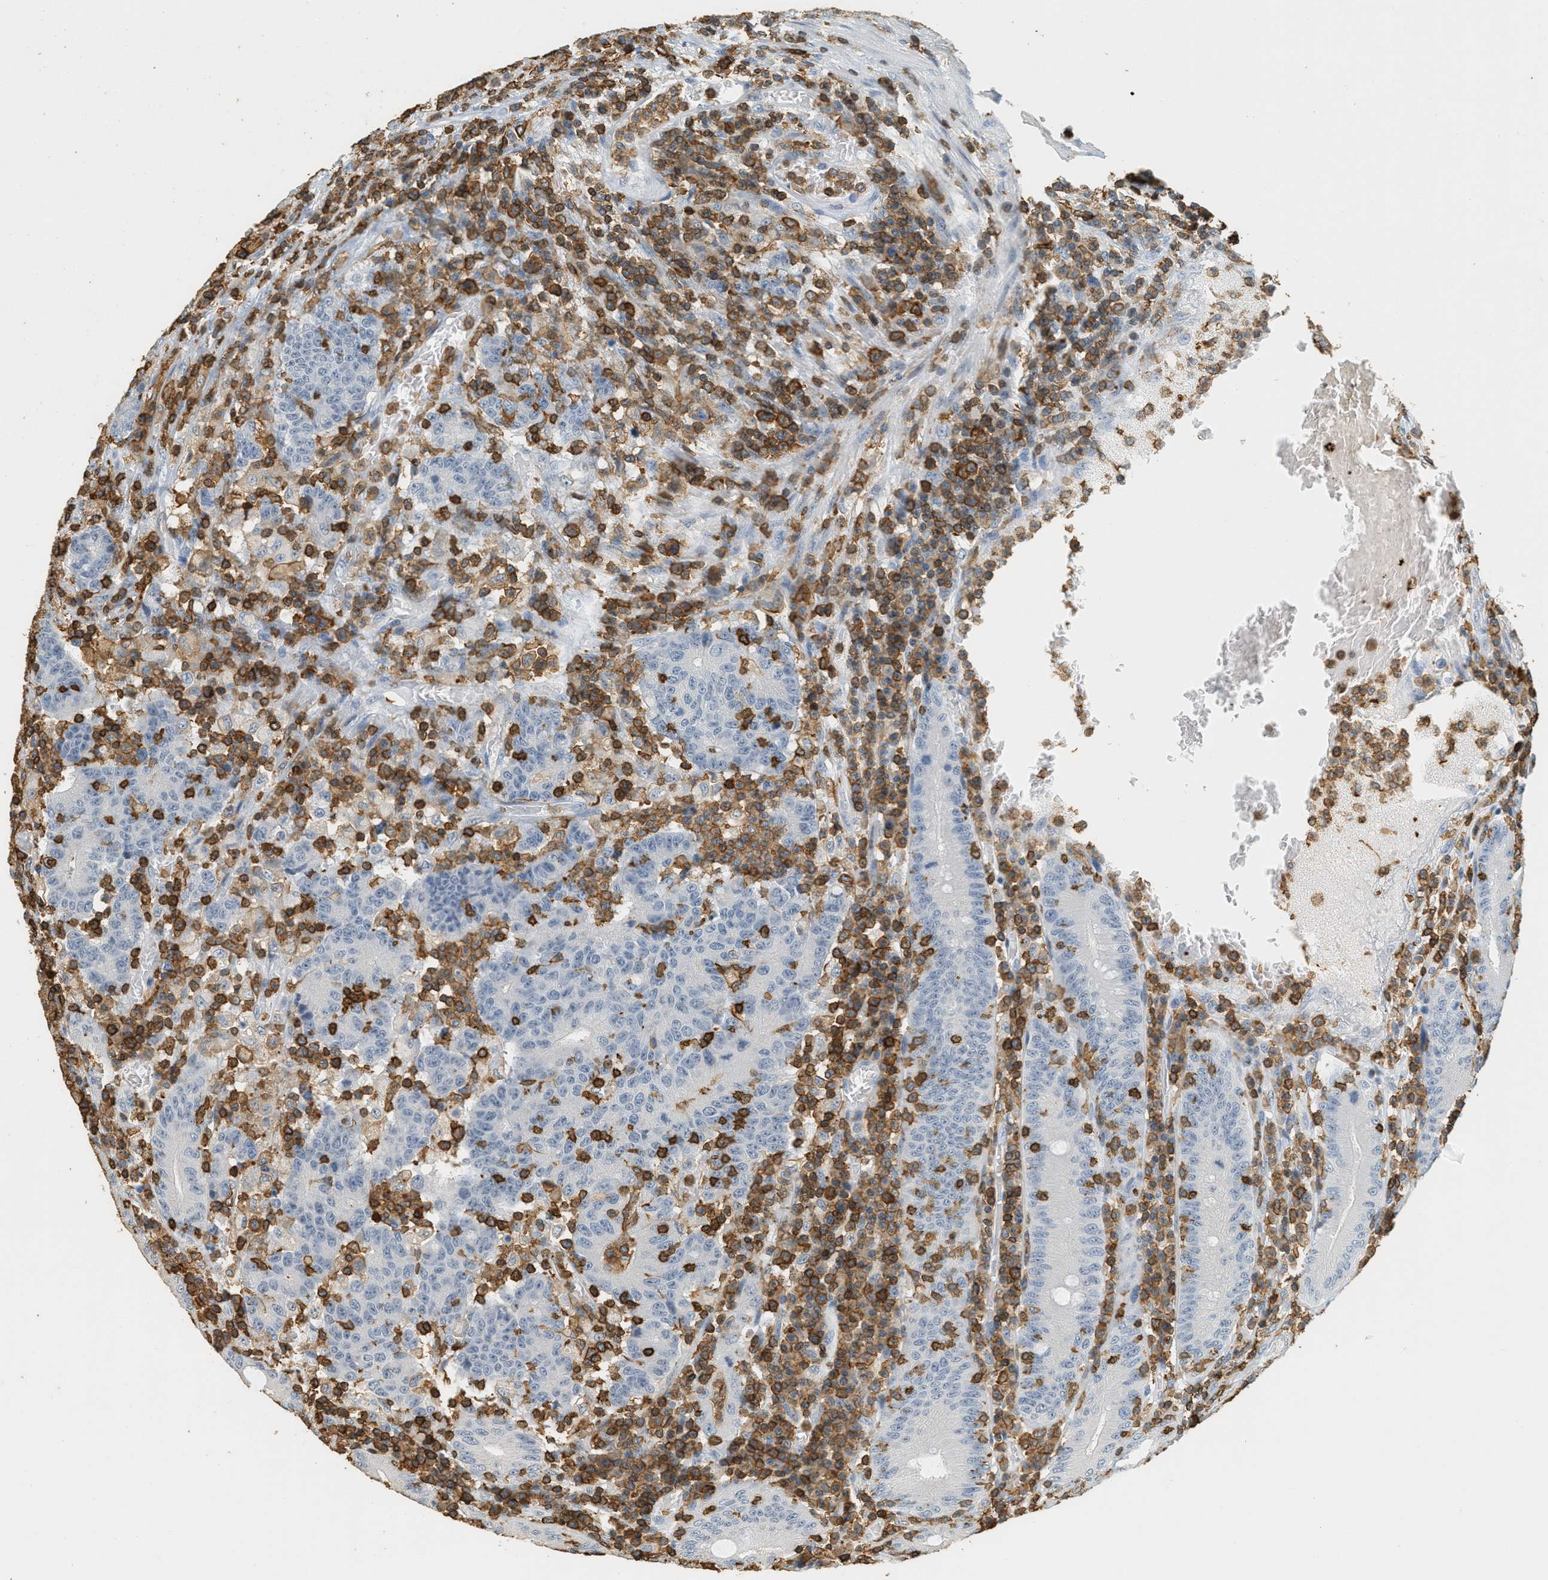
{"staining": {"intensity": "negative", "quantity": "none", "location": "none"}, "tissue": "colorectal cancer", "cell_type": "Tumor cells", "image_type": "cancer", "snomed": [{"axis": "morphology", "description": "Normal tissue, NOS"}, {"axis": "morphology", "description": "Adenocarcinoma, NOS"}, {"axis": "topography", "description": "Colon"}], "caption": "Tumor cells are negative for protein expression in human adenocarcinoma (colorectal). Nuclei are stained in blue.", "gene": "LSP1", "patient": {"sex": "female", "age": 75}}